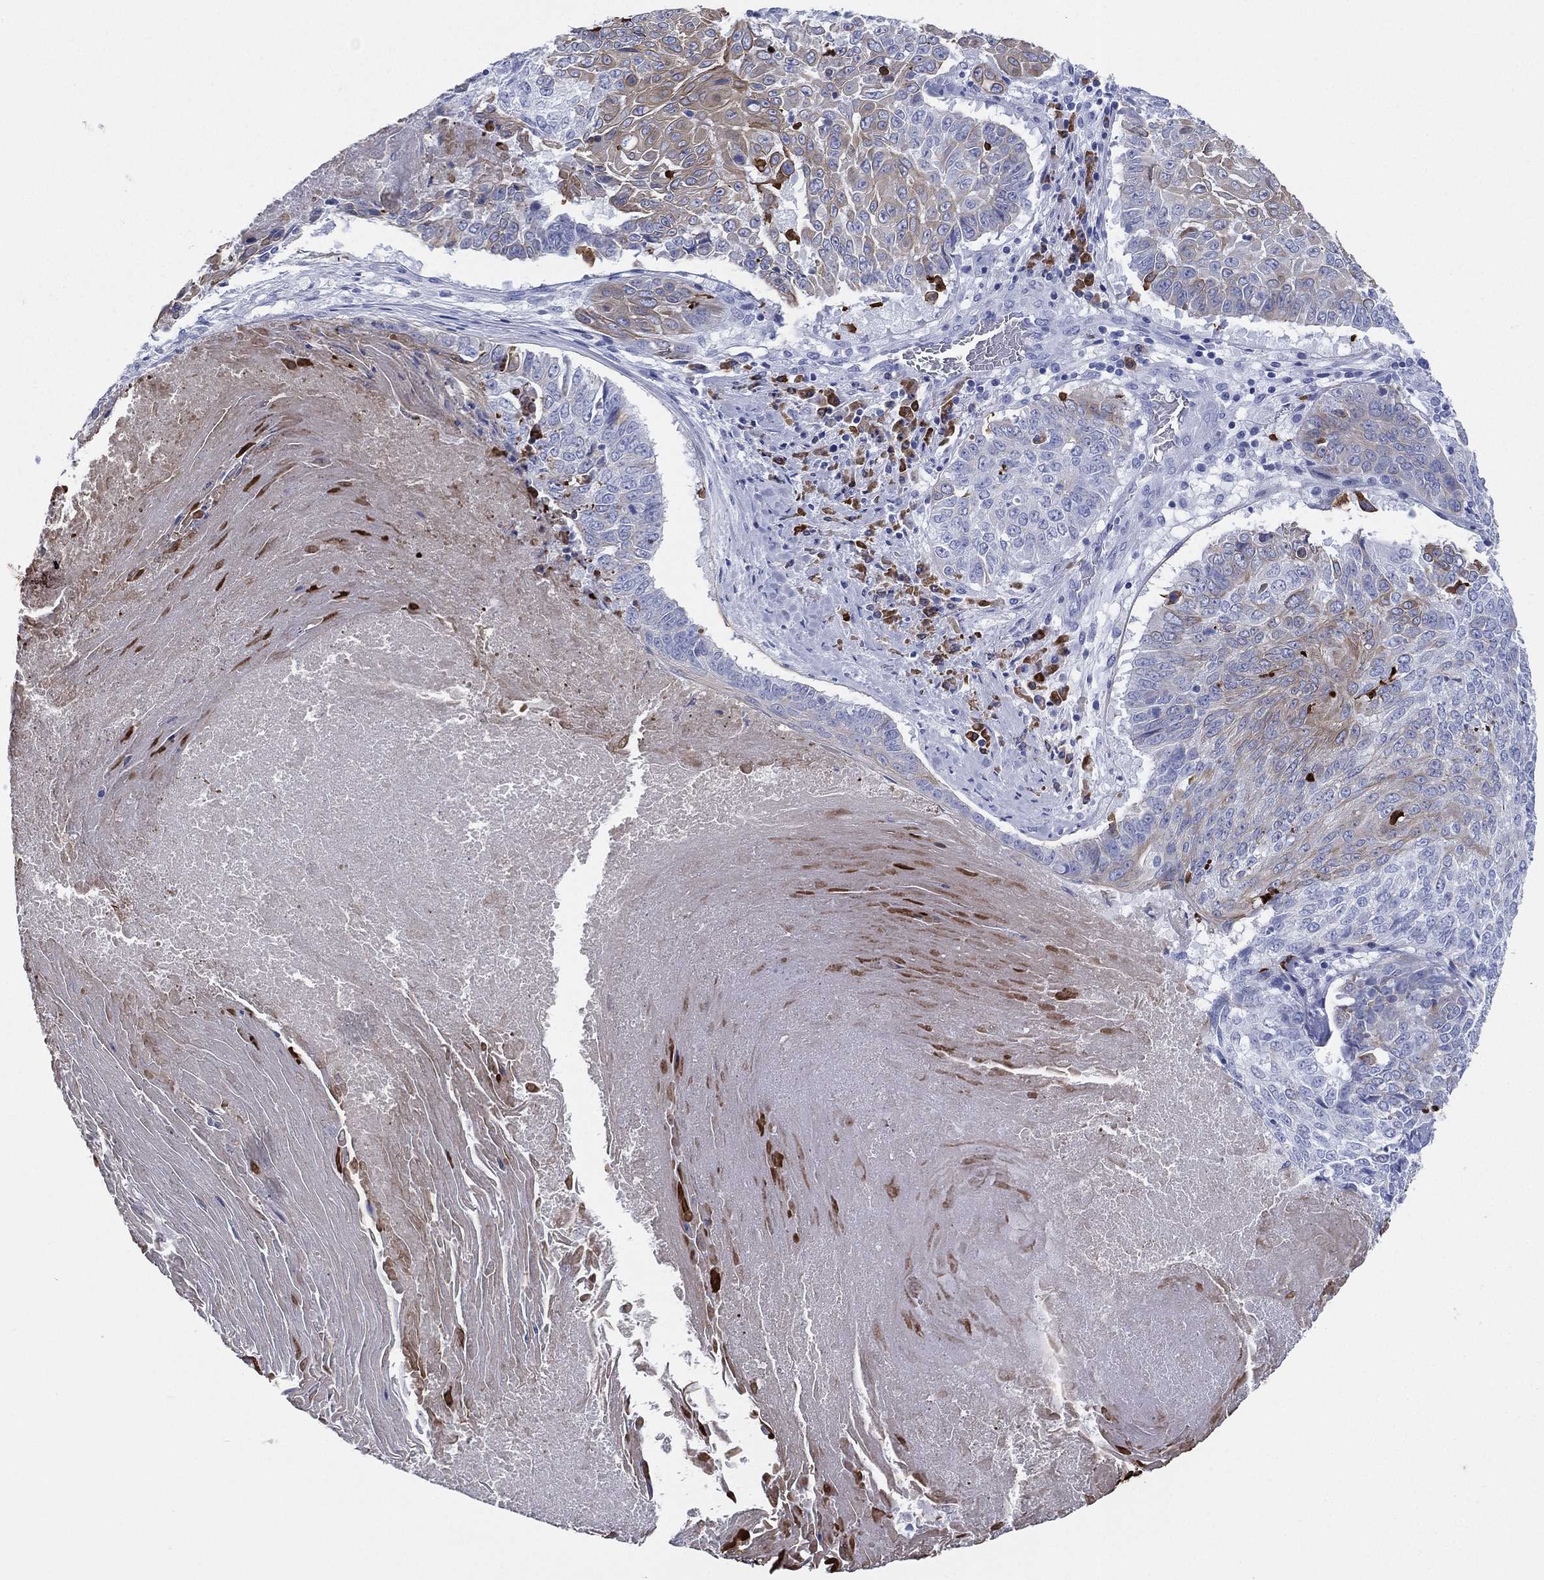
{"staining": {"intensity": "weak", "quantity": "<25%", "location": "cytoplasmic/membranous"}, "tissue": "lung cancer", "cell_type": "Tumor cells", "image_type": "cancer", "snomed": [{"axis": "morphology", "description": "Squamous cell carcinoma, NOS"}, {"axis": "topography", "description": "Lung"}], "caption": "Immunohistochemistry (IHC) of lung cancer demonstrates no expression in tumor cells. The staining was performed using DAB (3,3'-diaminobenzidine) to visualize the protein expression in brown, while the nuclei were stained in blue with hematoxylin (Magnification: 20x).", "gene": "CD79A", "patient": {"sex": "male", "age": 64}}